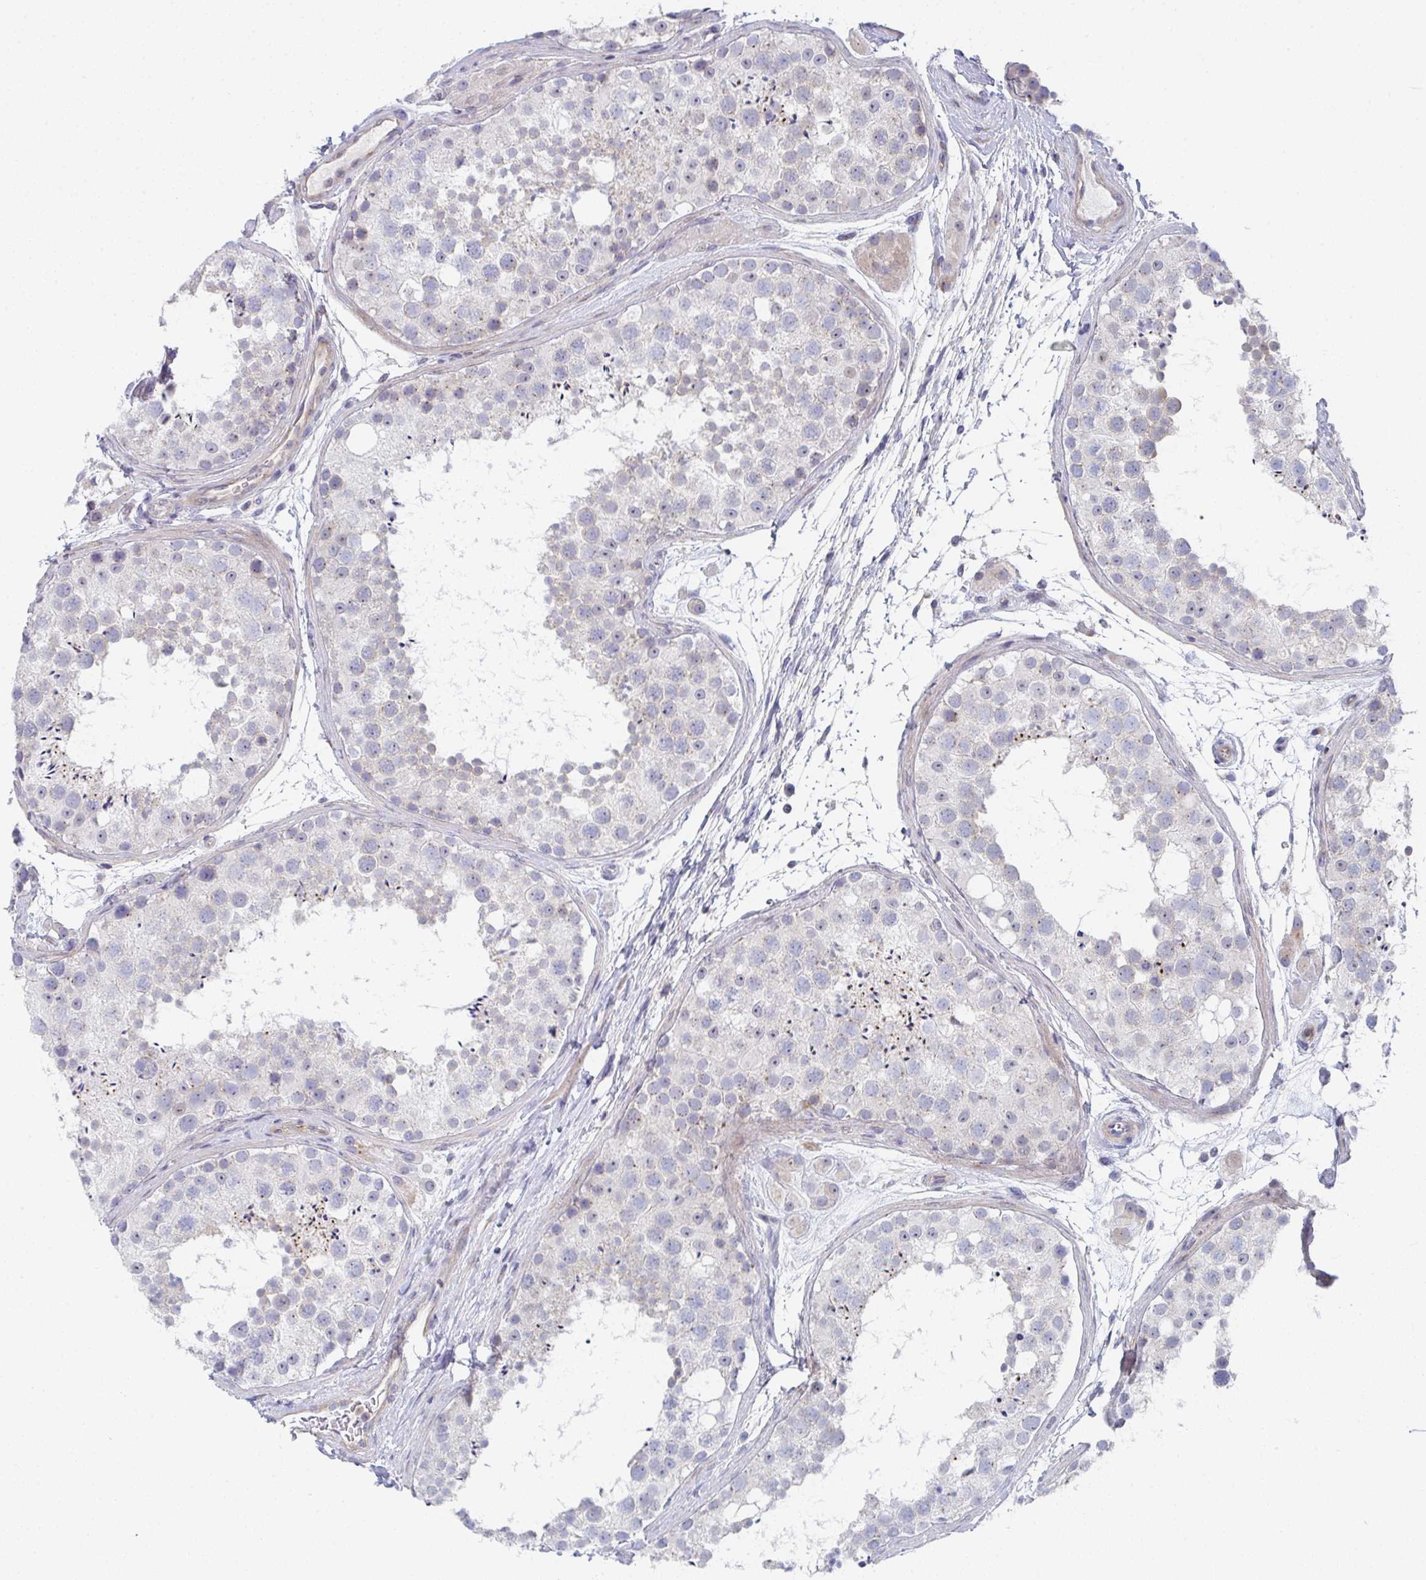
{"staining": {"intensity": "moderate", "quantity": "<25%", "location": "cytoplasmic/membranous"}, "tissue": "testis", "cell_type": "Cells in seminiferous ducts", "image_type": "normal", "snomed": [{"axis": "morphology", "description": "Normal tissue, NOS"}, {"axis": "topography", "description": "Testis"}], "caption": "A brown stain shows moderate cytoplasmic/membranous expression of a protein in cells in seminiferous ducts of unremarkable testis.", "gene": "KLHL33", "patient": {"sex": "male", "age": 41}}